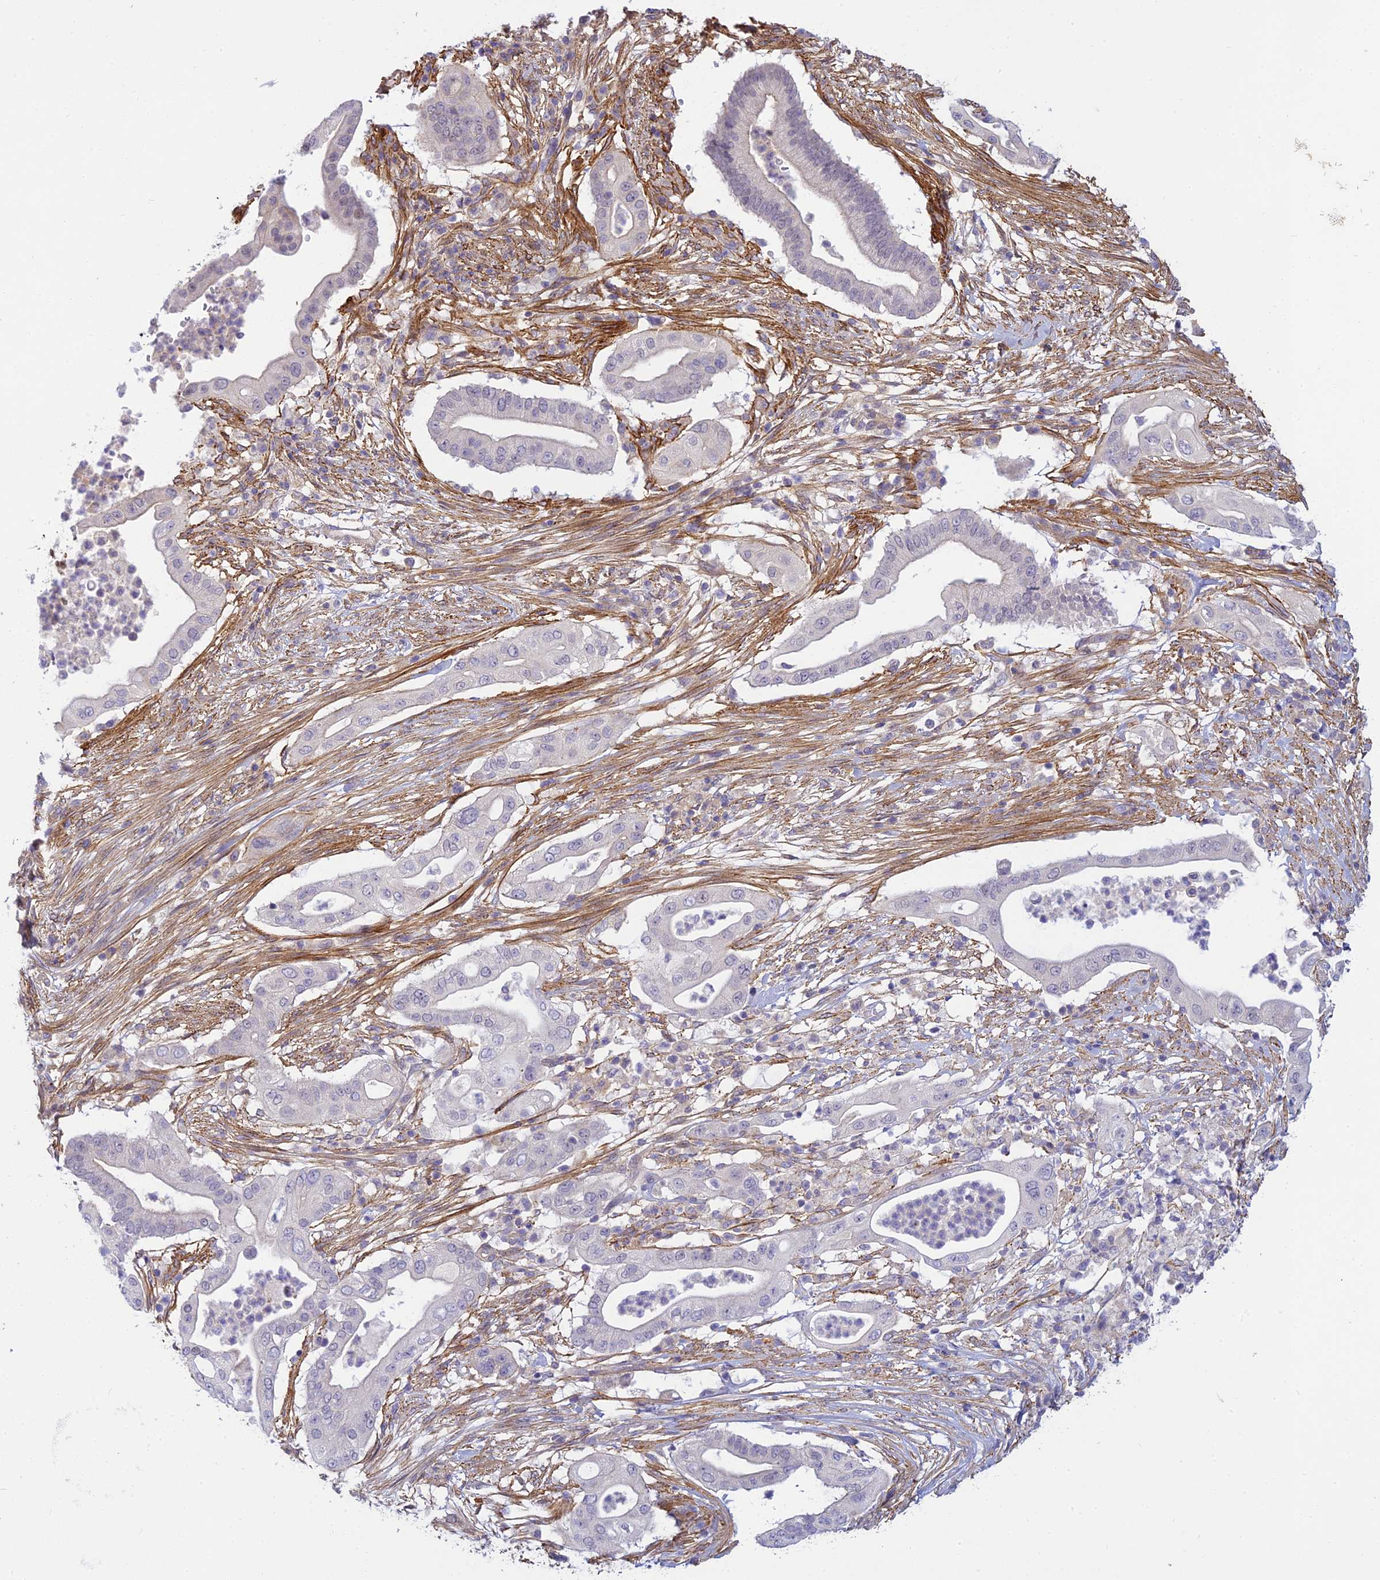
{"staining": {"intensity": "negative", "quantity": "none", "location": "none"}, "tissue": "pancreatic cancer", "cell_type": "Tumor cells", "image_type": "cancer", "snomed": [{"axis": "morphology", "description": "Adenocarcinoma, NOS"}, {"axis": "topography", "description": "Pancreas"}], "caption": "The histopathology image demonstrates no significant staining in tumor cells of pancreatic adenocarcinoma.", "gene": "FBXW4", "patient": {"sex": "male", "age": 68}}